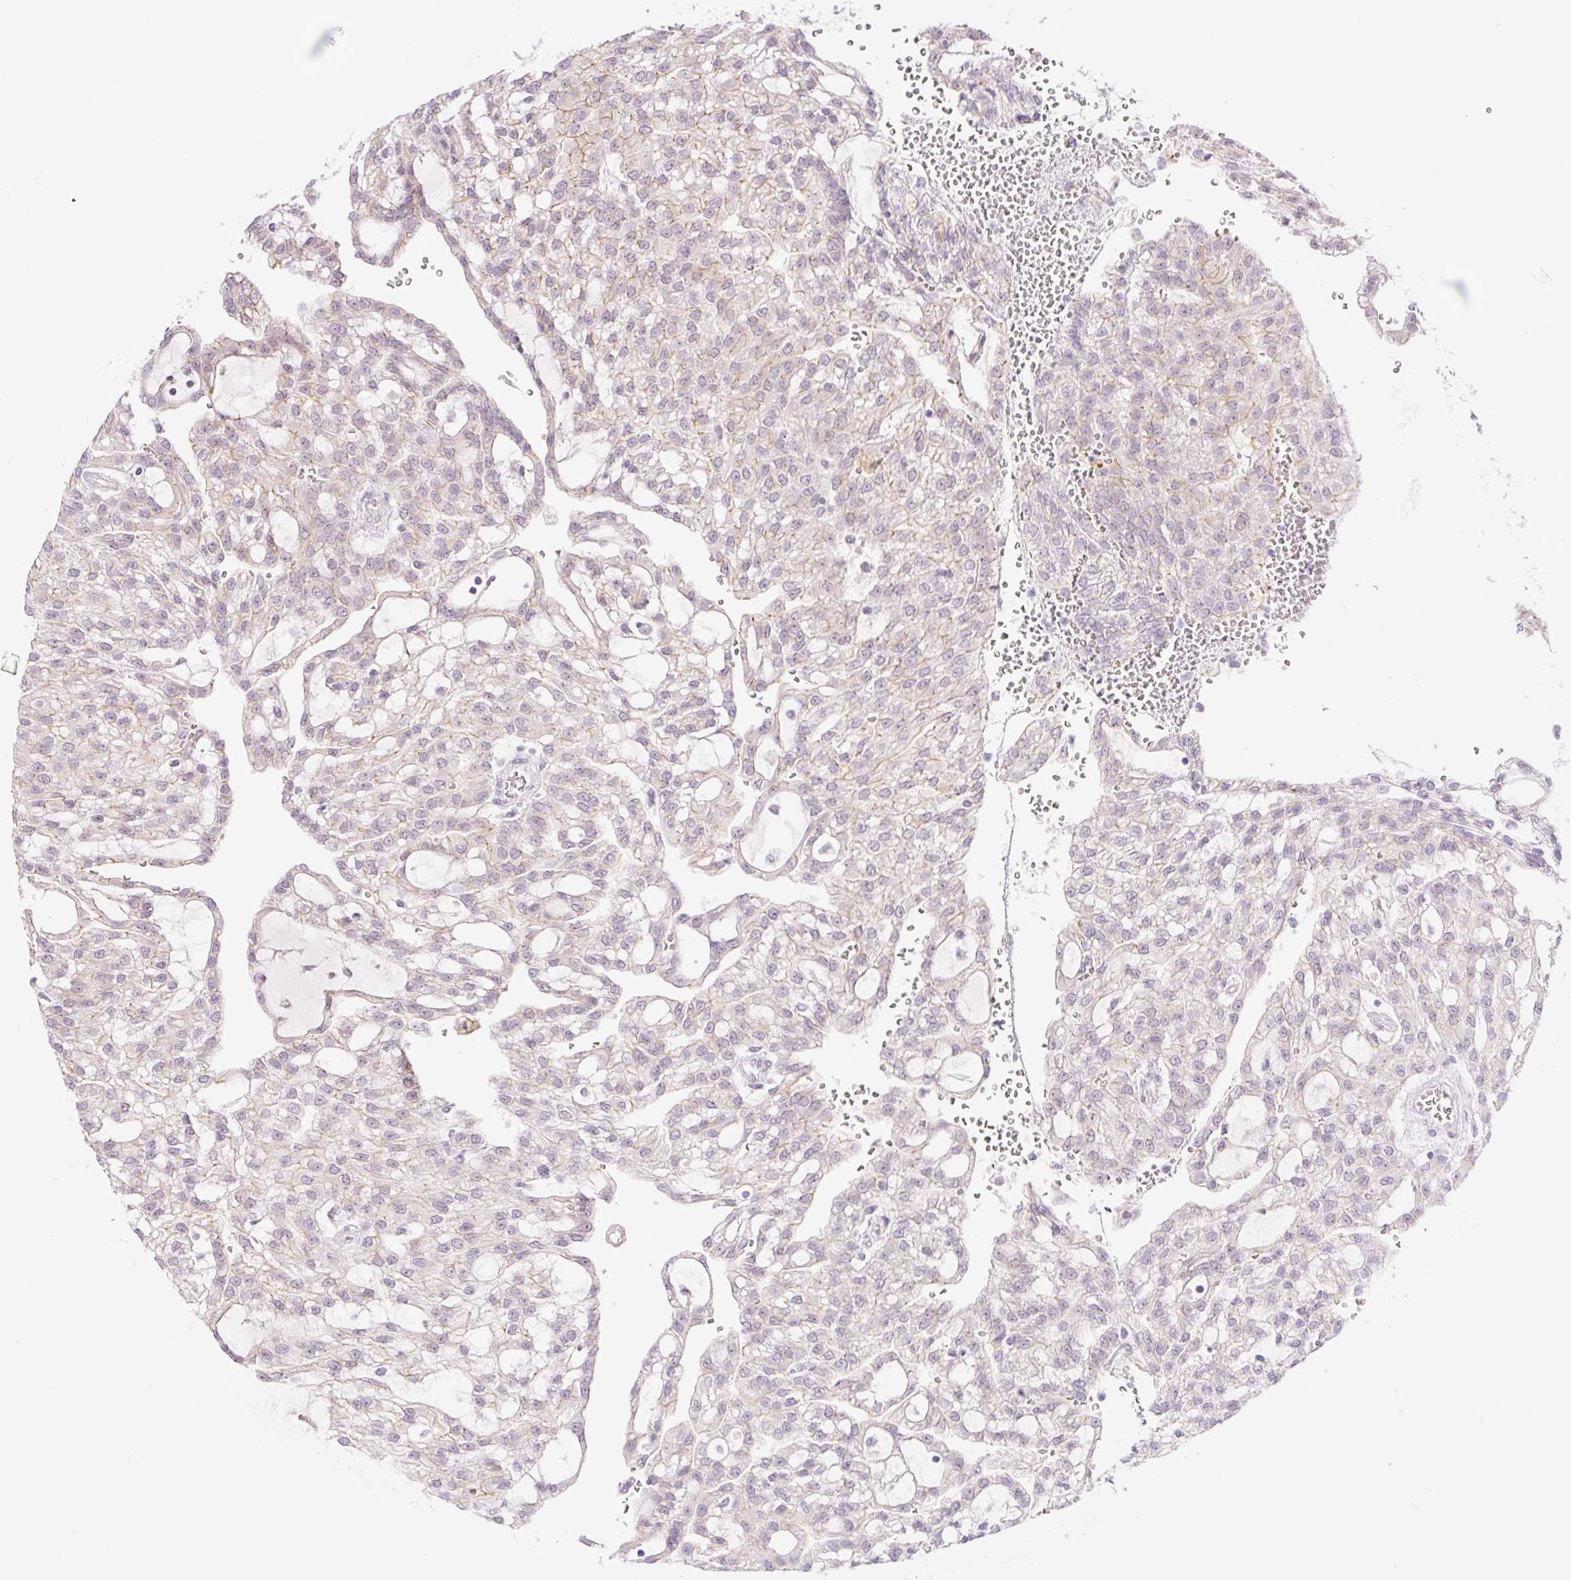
{"staining": {"intensity": "weak", "quantity": "<25%", "location": "nuclear"}, "tissue": "renal cancer", "cell_type": "Tumor cells", "image_type": "cancer", "snomed": [{"axis": "morphology", "description": "Adenocarcinoma, NOS"}, {"axis": "topography", "description": "Kidney"}], "caption": "Tumor cells are negative for brown protein staining in renal cancer (adenocarcinoma).", "gene": "ICE1", "patient": {"sex": "male", "age": 63}}